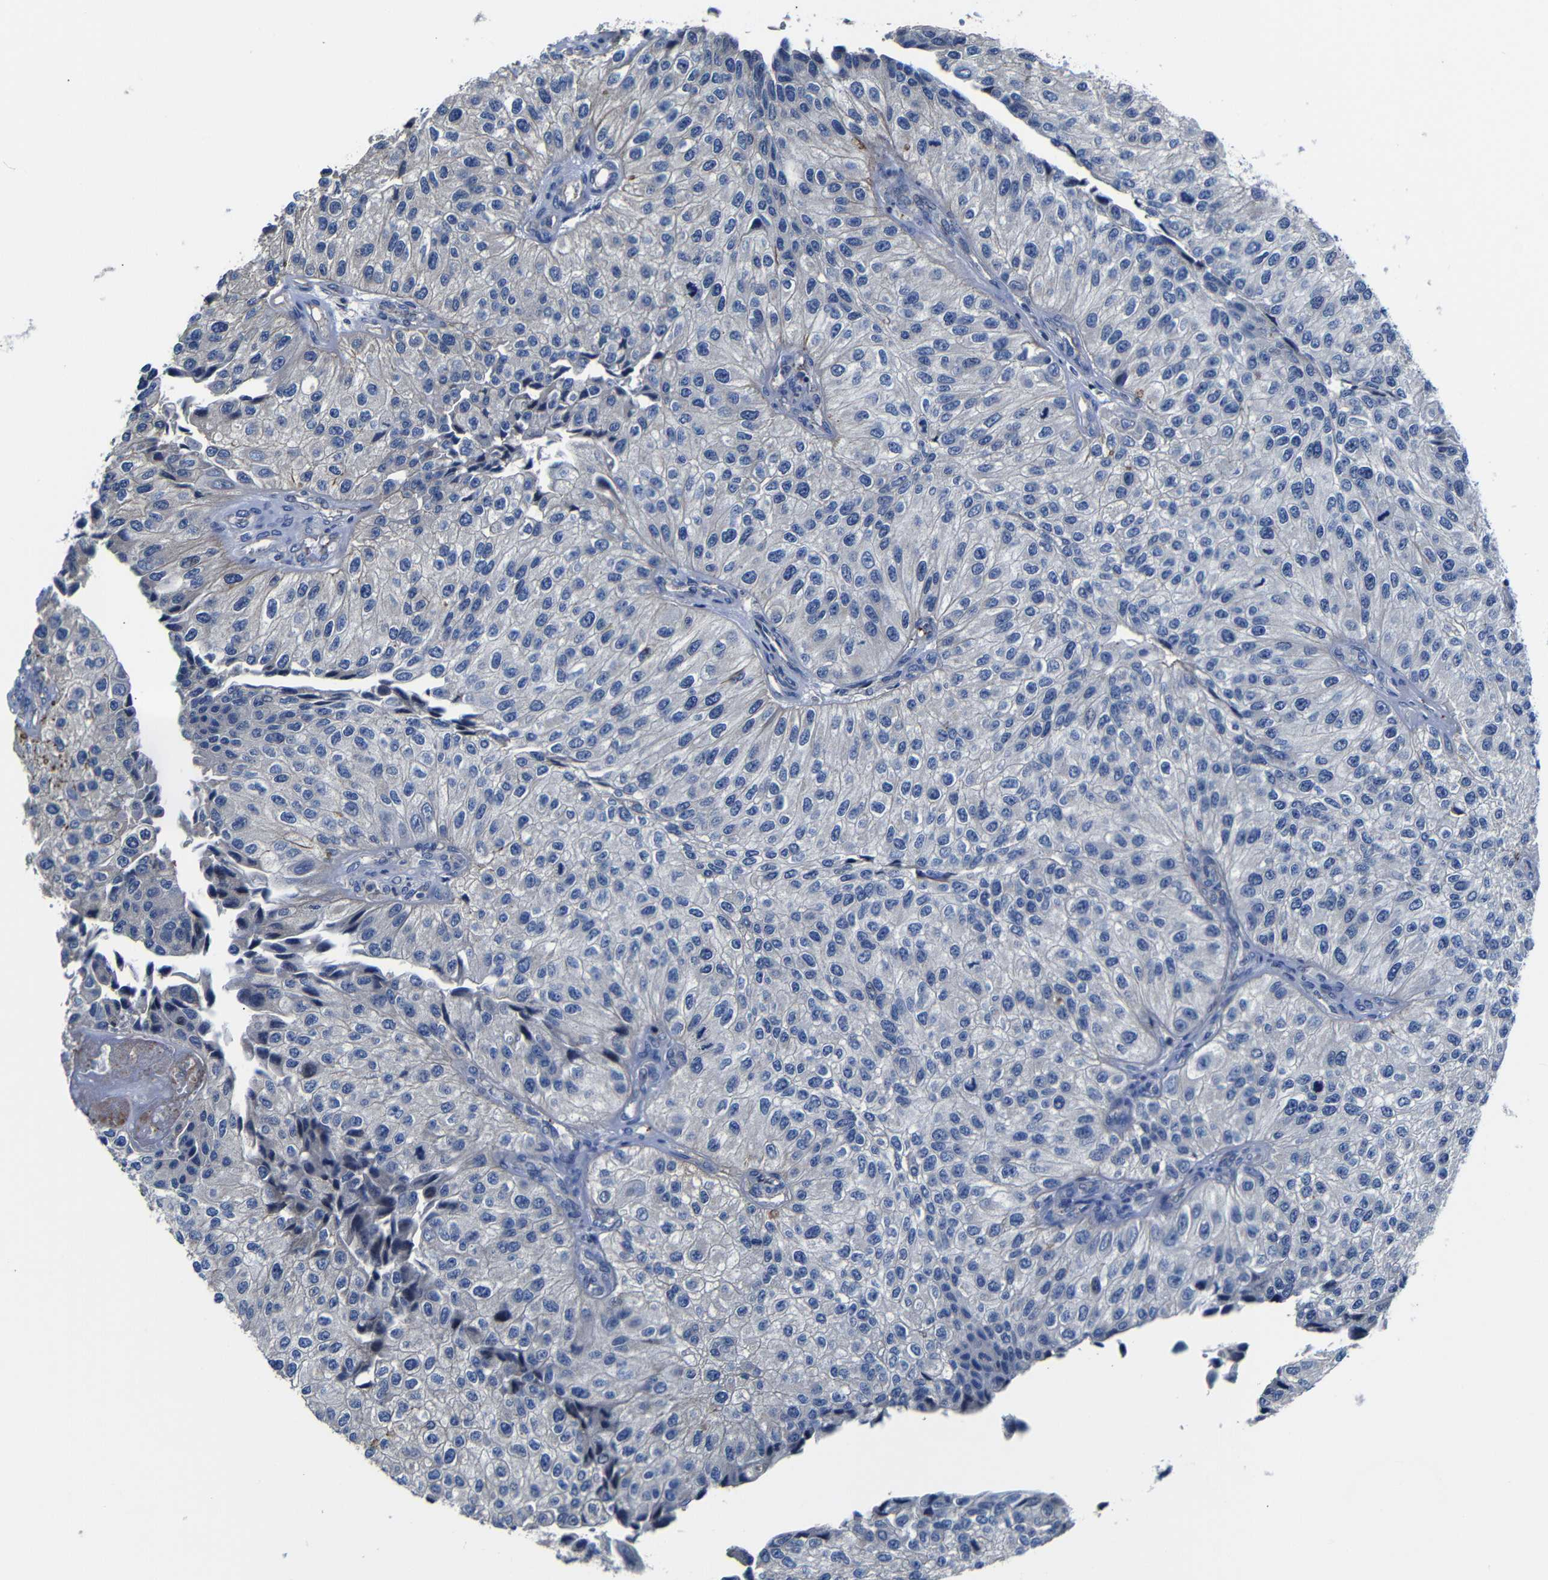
{"staining": {"intensity": "negative", "quantity": "none", "location": "none"}, "tissue": "urothelial cancer", "cell_type": "Tumor cells", "image_type": "cancer", "snomed": [{"axis": "morphology", "description": "Urothelial carcinoma, High grade"}, {"axis": "topography", "description": "Kidney"}, {"axis": "topography", "description": "Urinary bladder"}], "caption": "Tumor cells show no significant staining in urothelial cancer. Brightfield microscopy of immunohistochemistry (IHC) stained with DAB (3,3'-diaminobenzidine) (brown) and hematoxylin (blue), captured at high magnification.", "gene": "AFDN", "patient": {"sex": "male", "age": 77}}